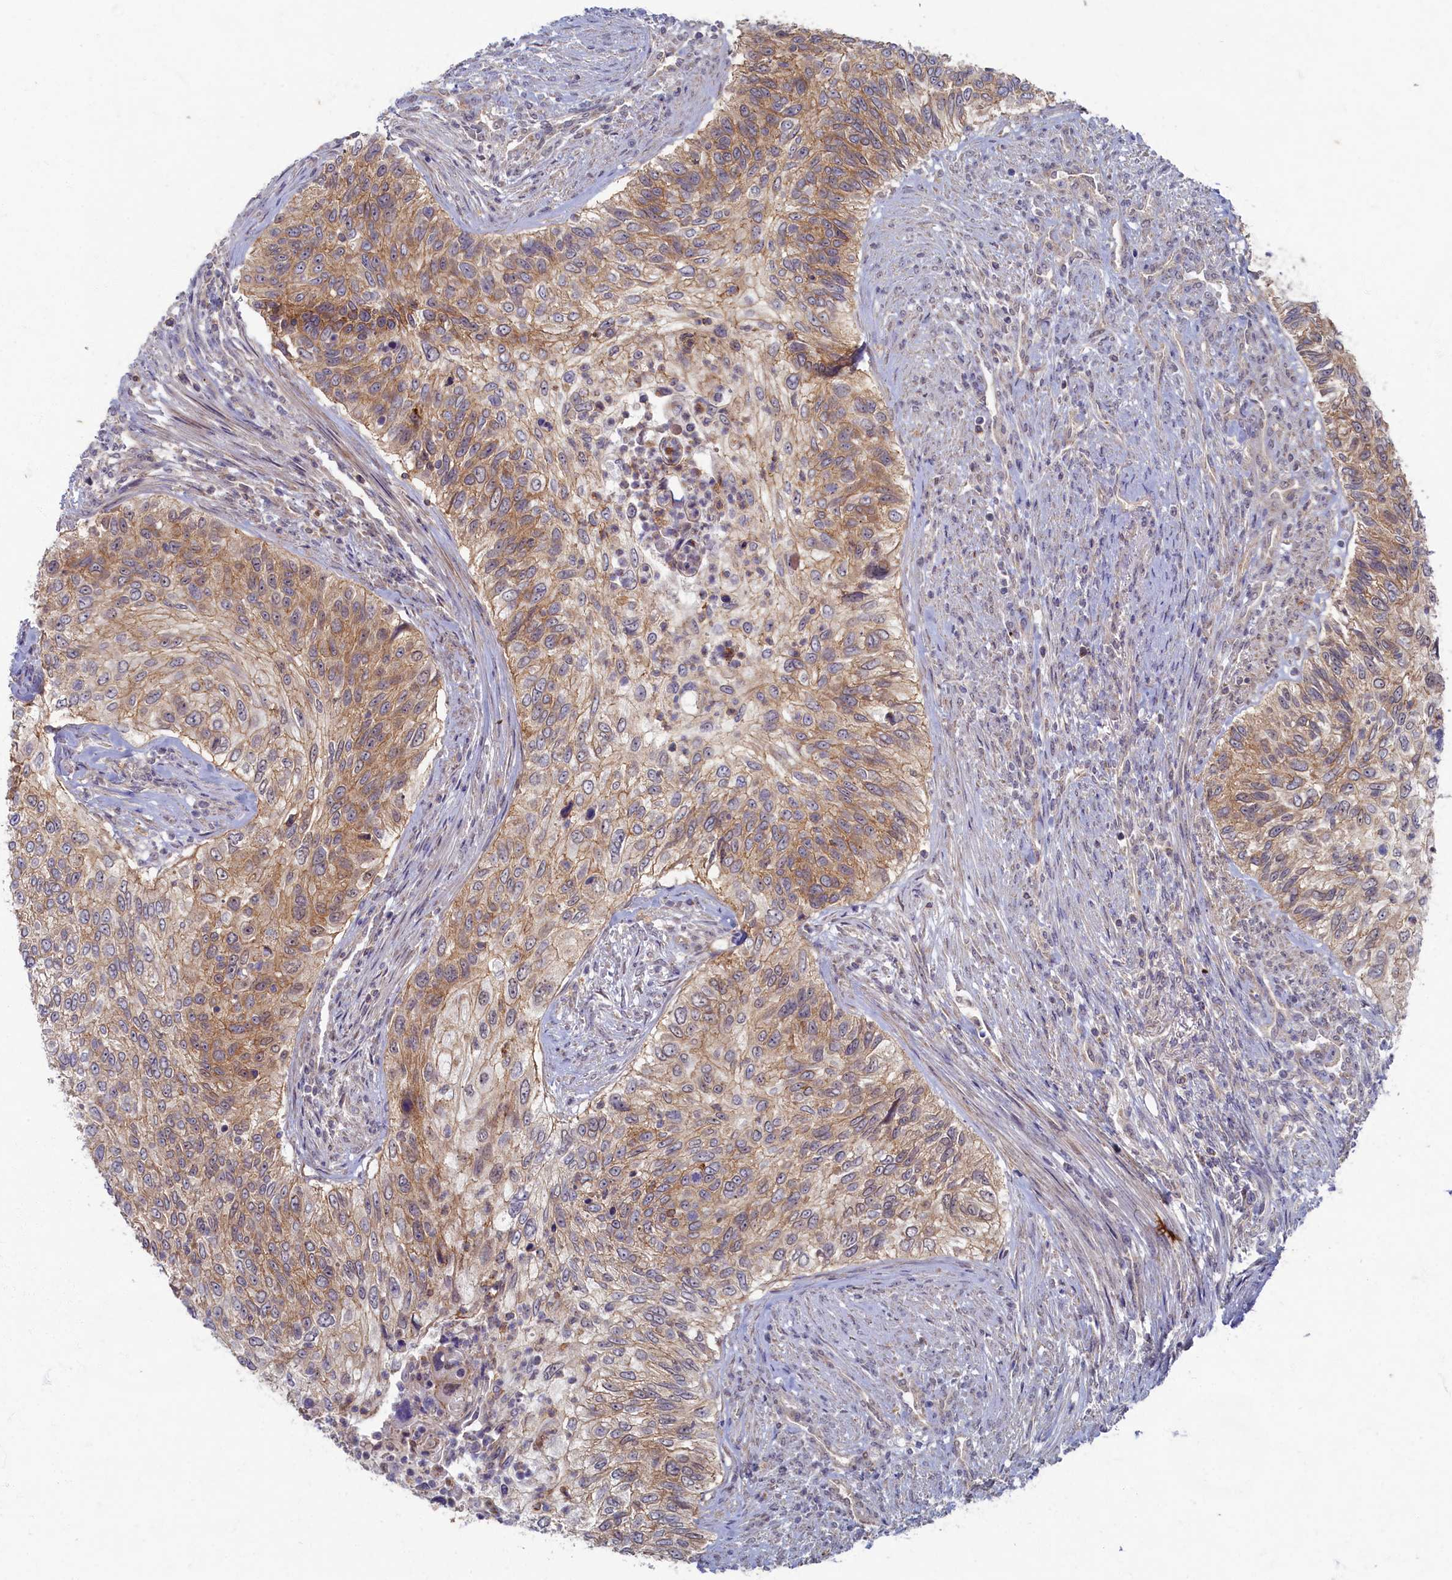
{"staining": {"intensity": "moderate", "quantity": ">75%", "location": "cytoplasmic/membranous"}, "tissue": "urothelial cancer", "cell_type": "Tumor cells", "image_type": "cancer", "snomed": [{"axis": "morphology", "description": "Urothelial carcinoma, High grade"}, {"axis": "topography", "description": "Urinary bladder"}], "caption": "An immunohistochemistry histopathology image of neoplastic tissue is shown. Protein staining in brown highlights moderate cytoplasmic/membranous positivity in urothelial carcinoma (high-grade) within tumor cells.", "gene": "WDR59", "patient": {"sex": "female", "age": 60}}